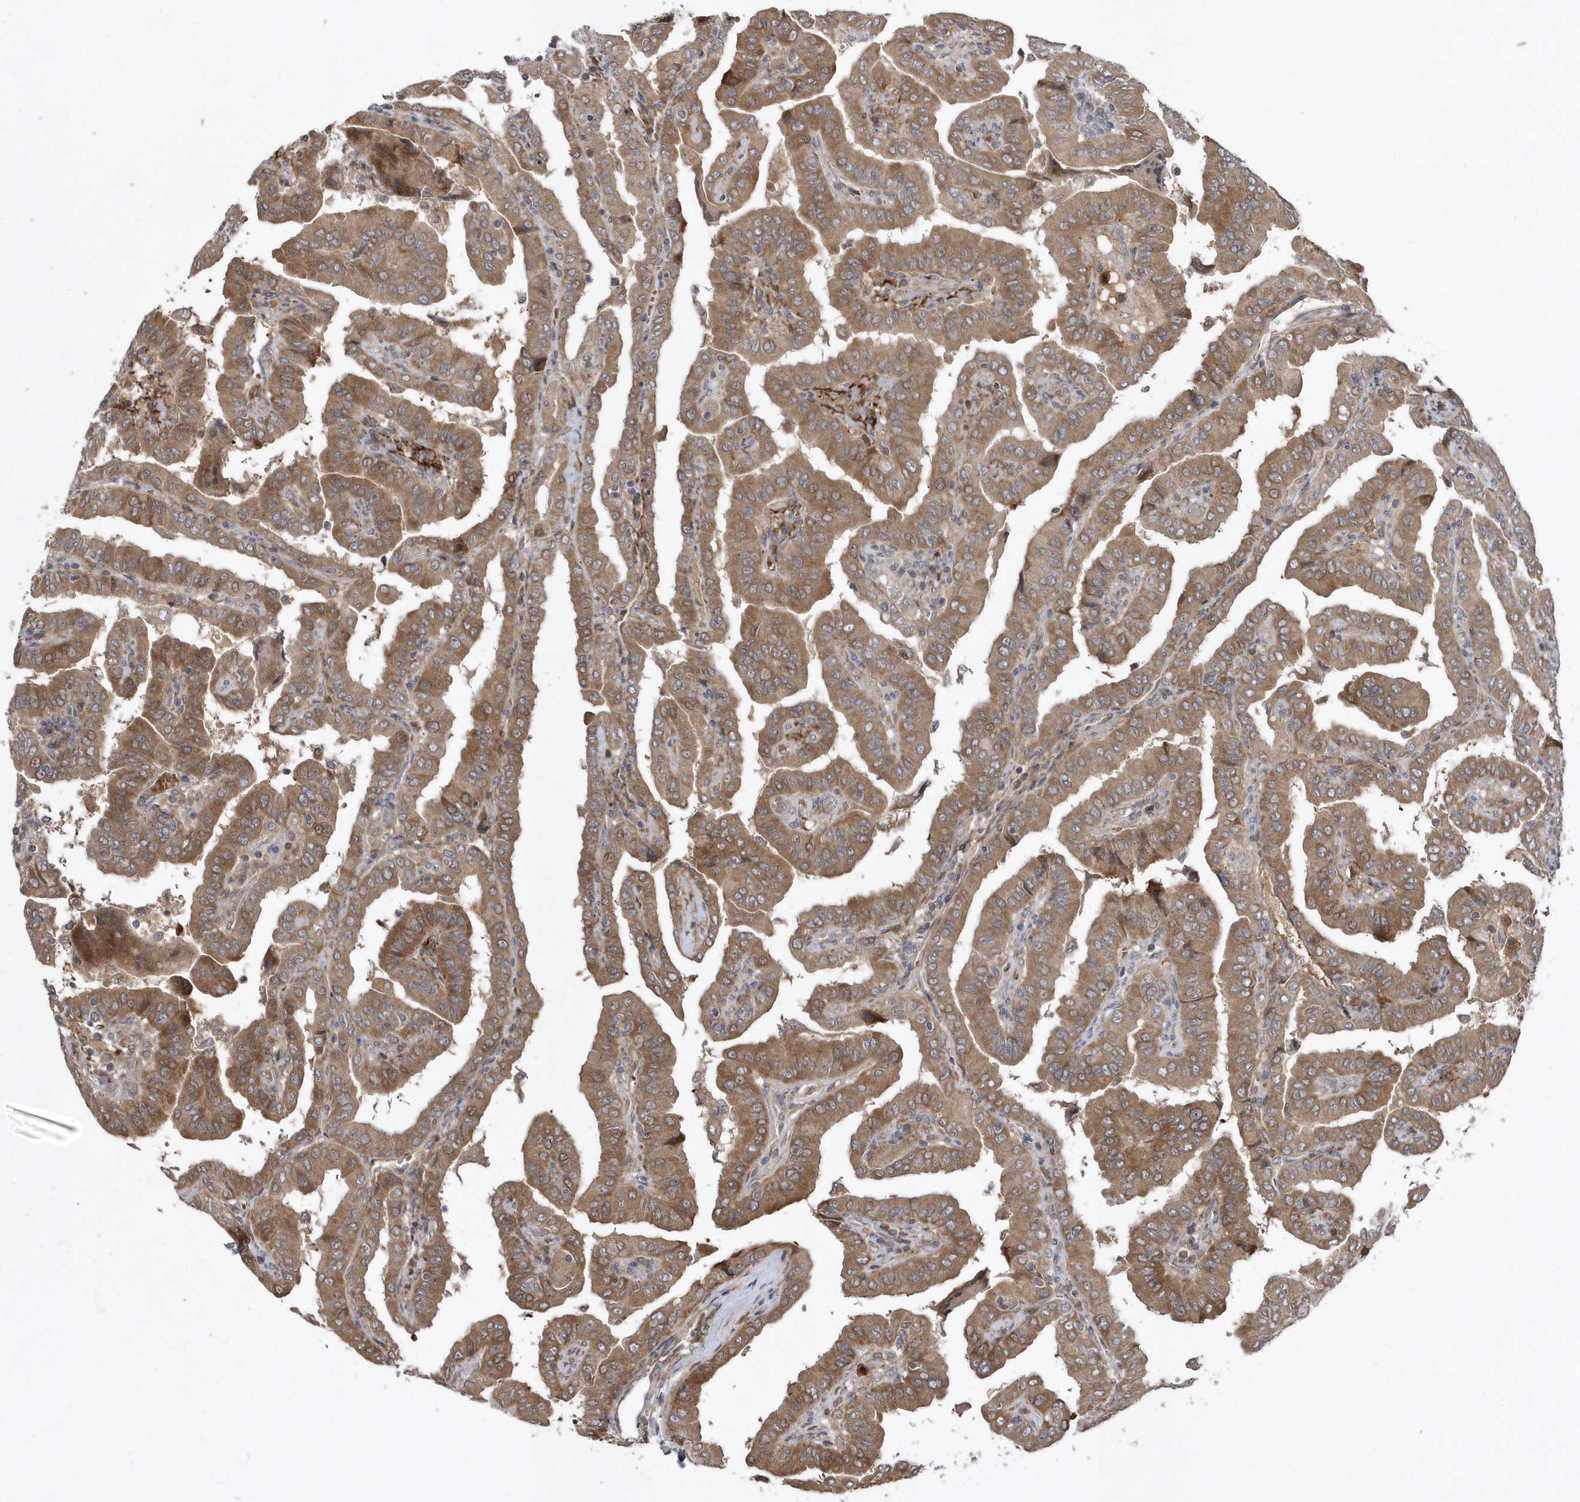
{"staining": {"intensity": "moderate", "quantity": ">75%", "location": "cytoplasmic/membranous"}, "tissue": "thyroid cancer", "cell_type": "Tumor cells", "image_type": "cancer", "snomed": [{"axis": "morphology", "description": "Papillary adenocarcinoma, NOS"}, {"axis": "topography", "description": "Thyroid gland"}], "caption": "DAB (3,3'-diaminobenzidine) immunohistochemical staining of human thyroid papillary adenocarcinoma displays moderate cytoplasmic/membranous protein expression in about >75% of tumor cells.", "gene": "HMGCS1", "patient": {"sex": "male", "age": 33}}